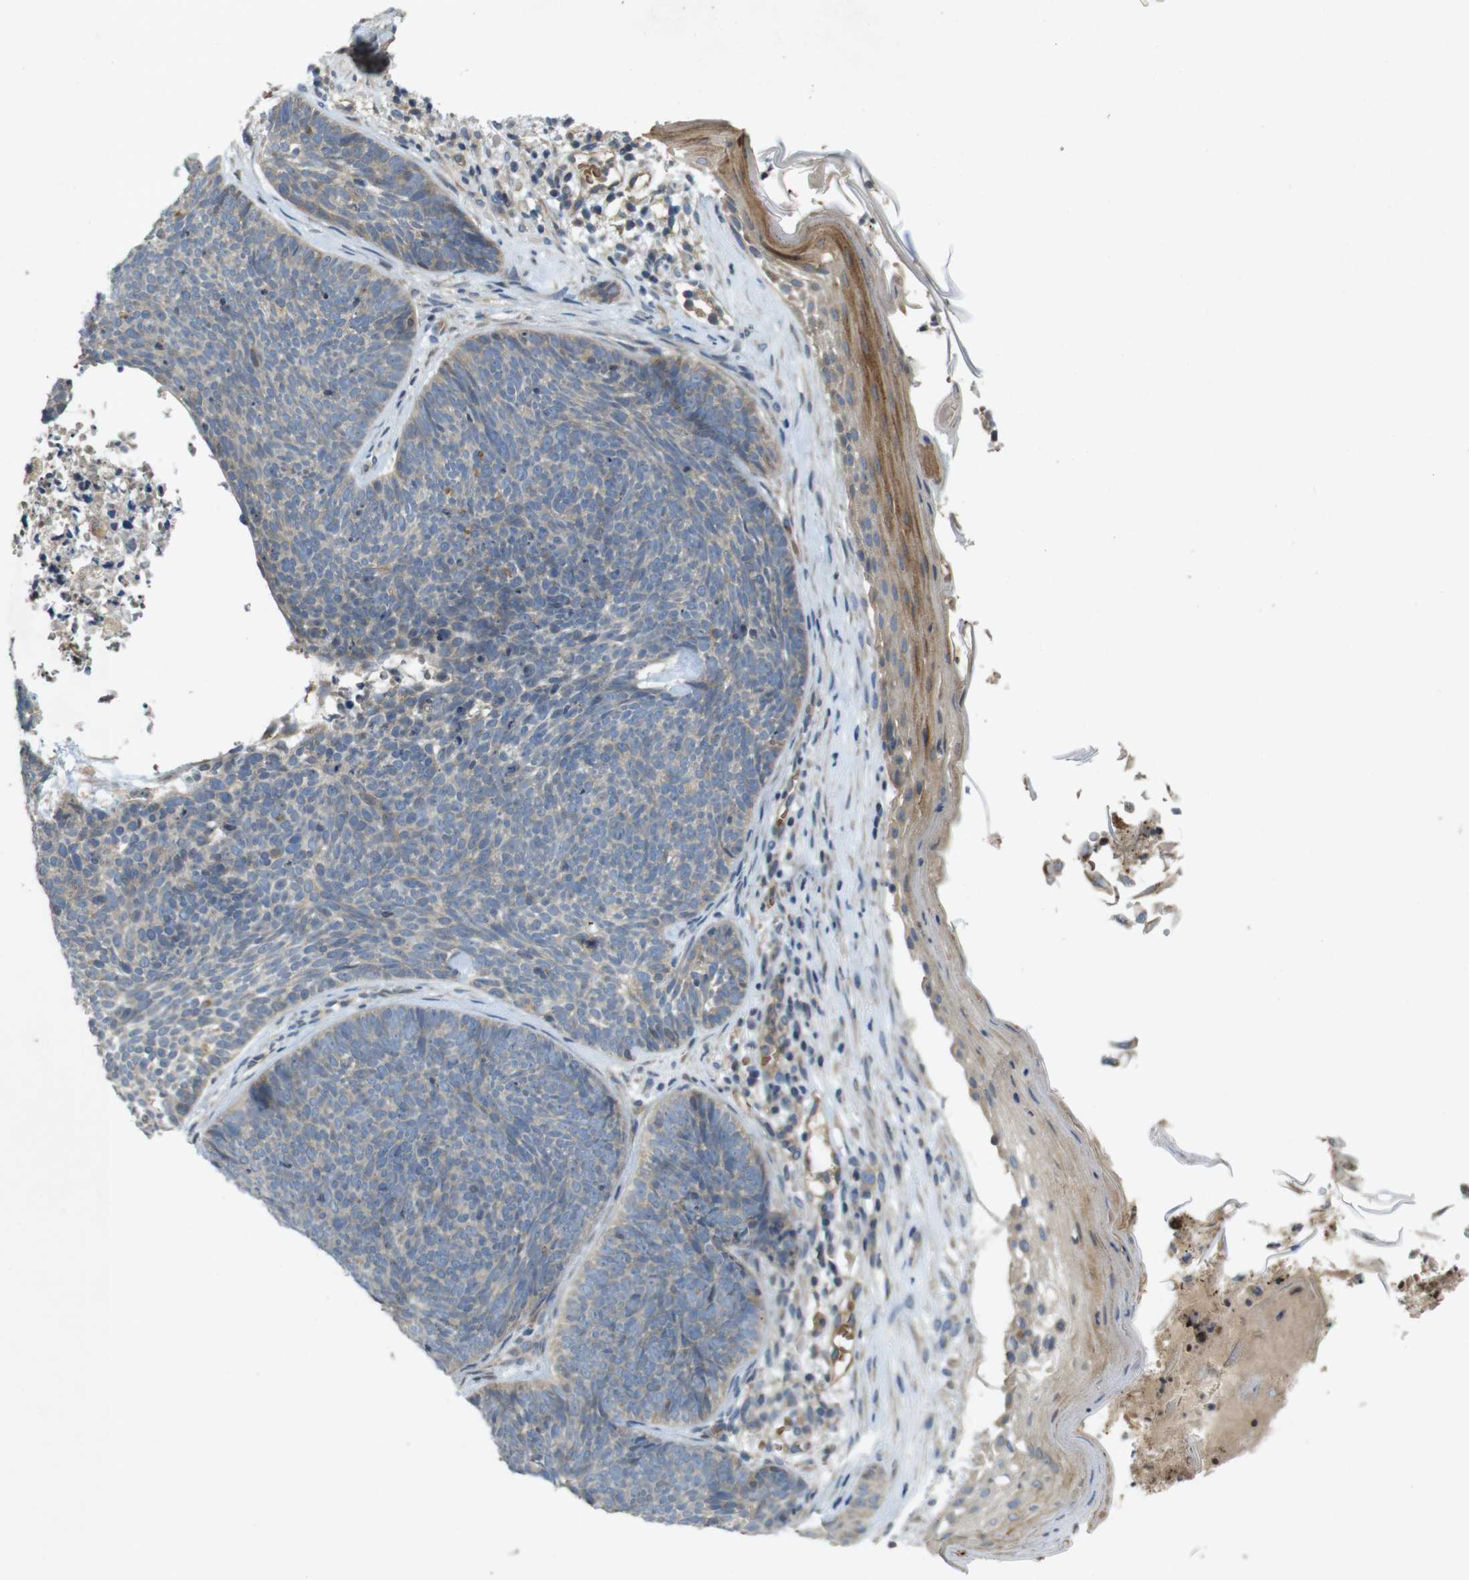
{"staining": {"intensity": "negative", "quantity": "none", "location": "none"}, "tissue": "skin cancer", "cell_type": "Tumor cells", "image_type": "cancer", "snomed": [{"axis": "morphology", "description": "Basal cell carcinoma"}, {"axis": "topography", "description": "Skin"}], "caption": "IHC of skin cancer (basal cell carcinoma) reveals no staining in tumor cells.", "gene": "CLTC", "patient": {"sex": "female", "age": 70}}